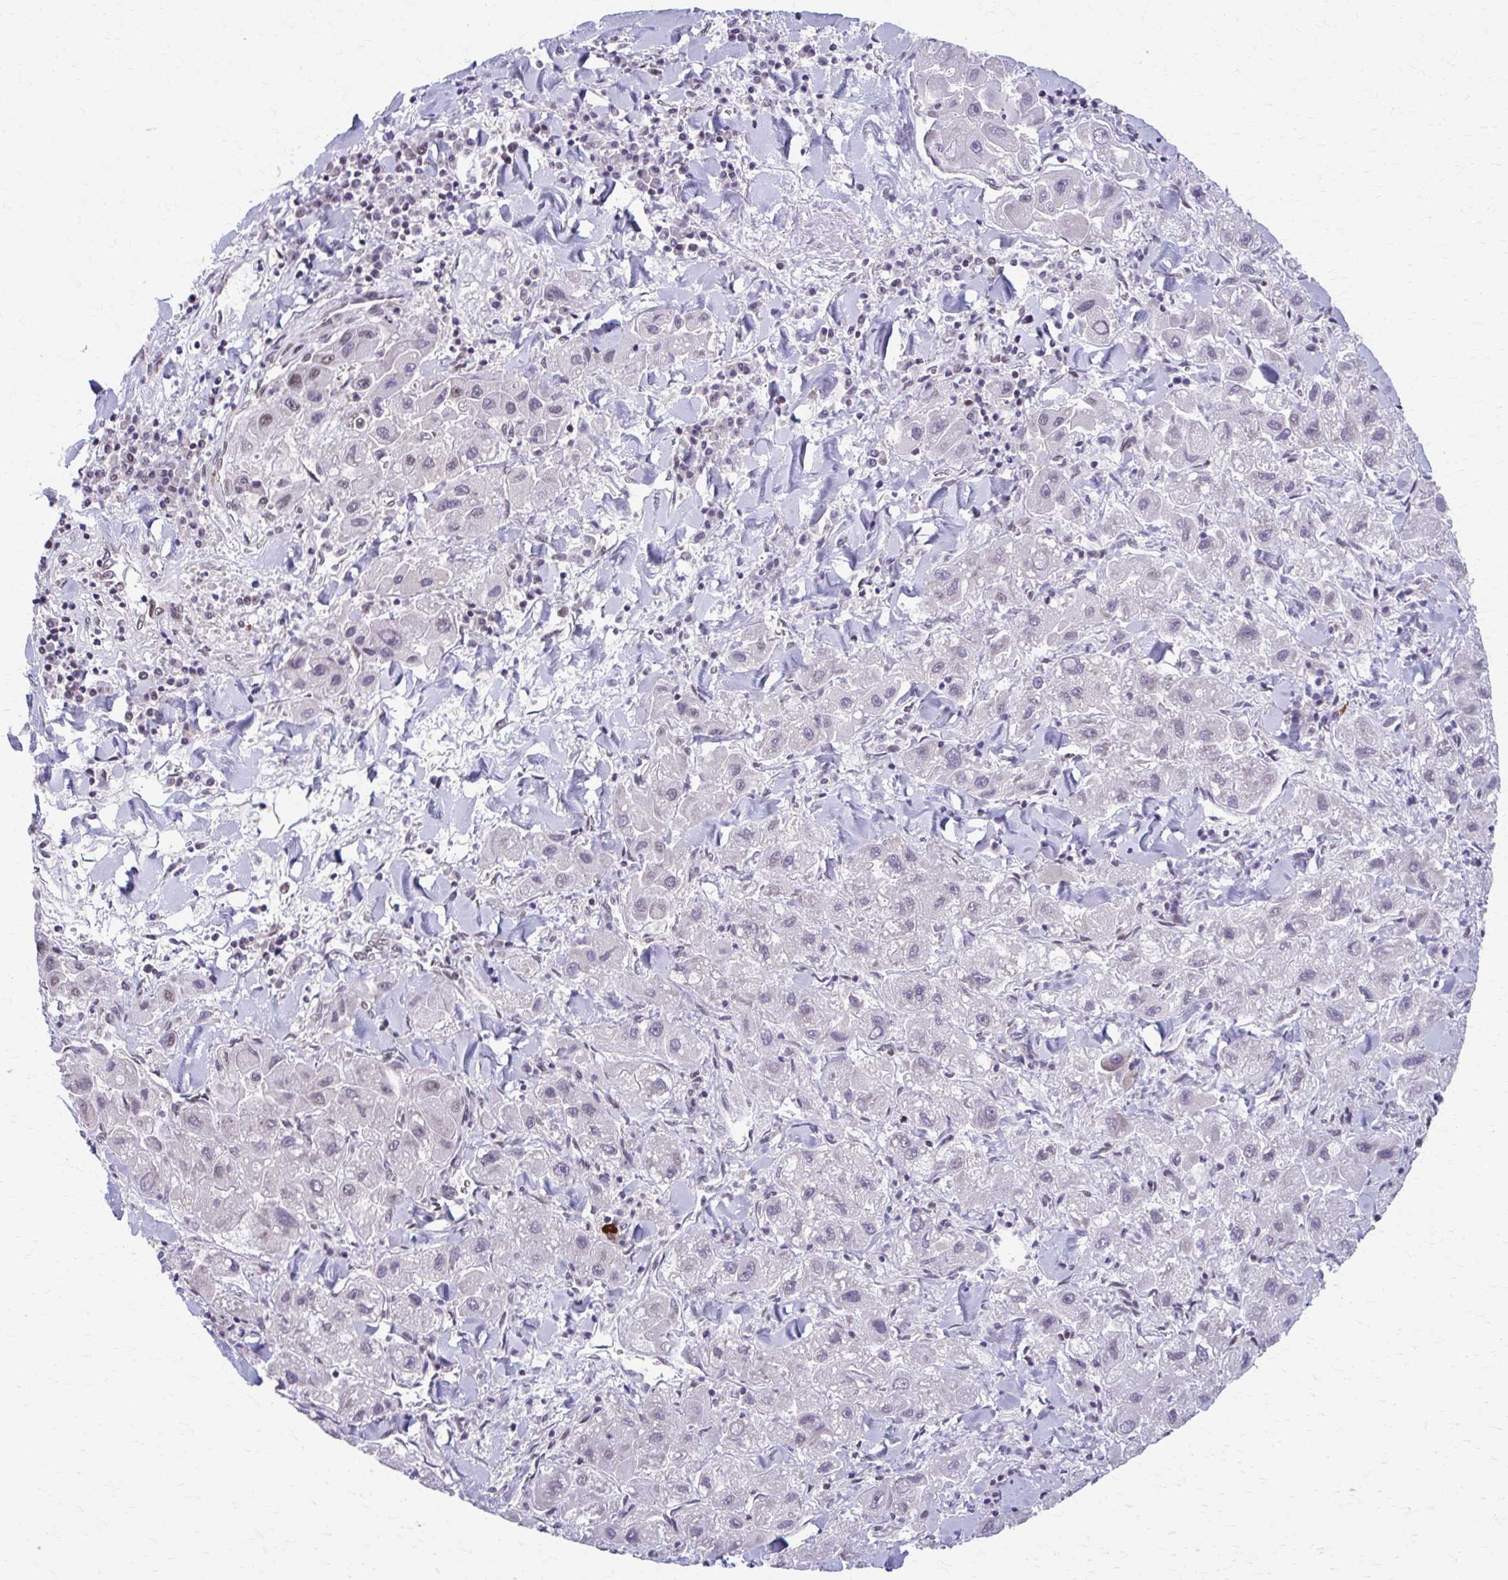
{"staining": {"intensity": "negative", "quantity": "none", "location": "none"}, "tissue": "liver cancer", "cell_type": "Tumor cells", "image_type": "cancer", "snomed": [{"axis": "morphology", "description": "Carcinoma, Hepatocellular, NOS"}, {"axis": "topography", "description": "Liver"}], "caption": "Tumor cells show no significant staining in liver hepatocellular carcinoma.", "gene": "SETBP1", "patient": {"sex": "male", "age": 24}}